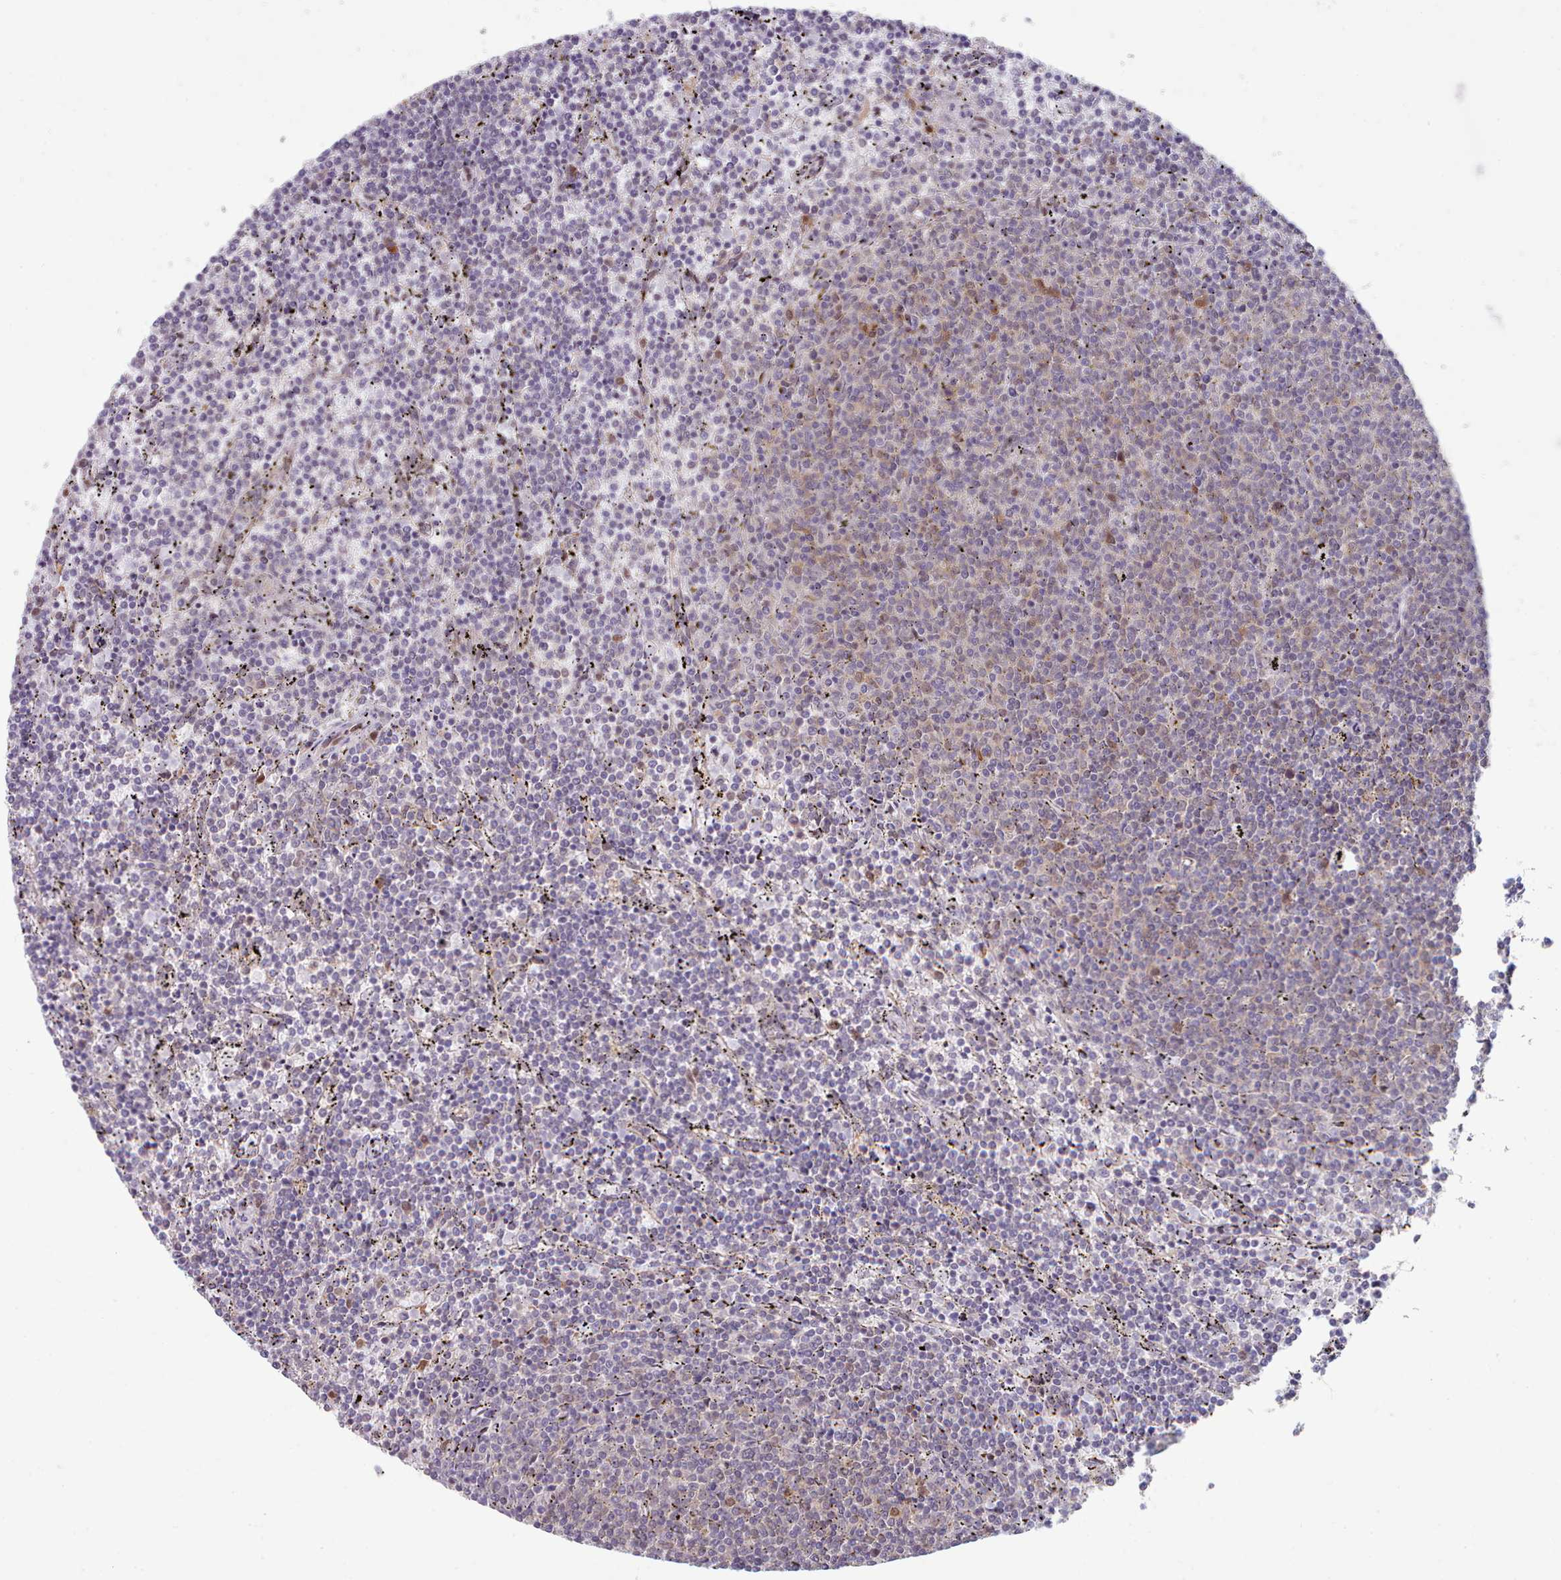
{"staining": {"intensity": "negative", "quantity": "none", "location": "none"}, "tissue": "lymphoma", "cell_type": "Tumor cells", "image_type": "cancer", "snomed": [{"axis": "morphology", "description": "Malignant lymphoma, non-Hodgkin's type, Low grade"}, {"axis": "topography", "description": "Spleen"}], "caption": "Low-grade malignant lymphoma, non-Hodgkin's type was stained to show a protein in brown. There is no significant staining in tumor cells.", "gene": "CES3", "patient": {"sex": "female", "age": 50}}